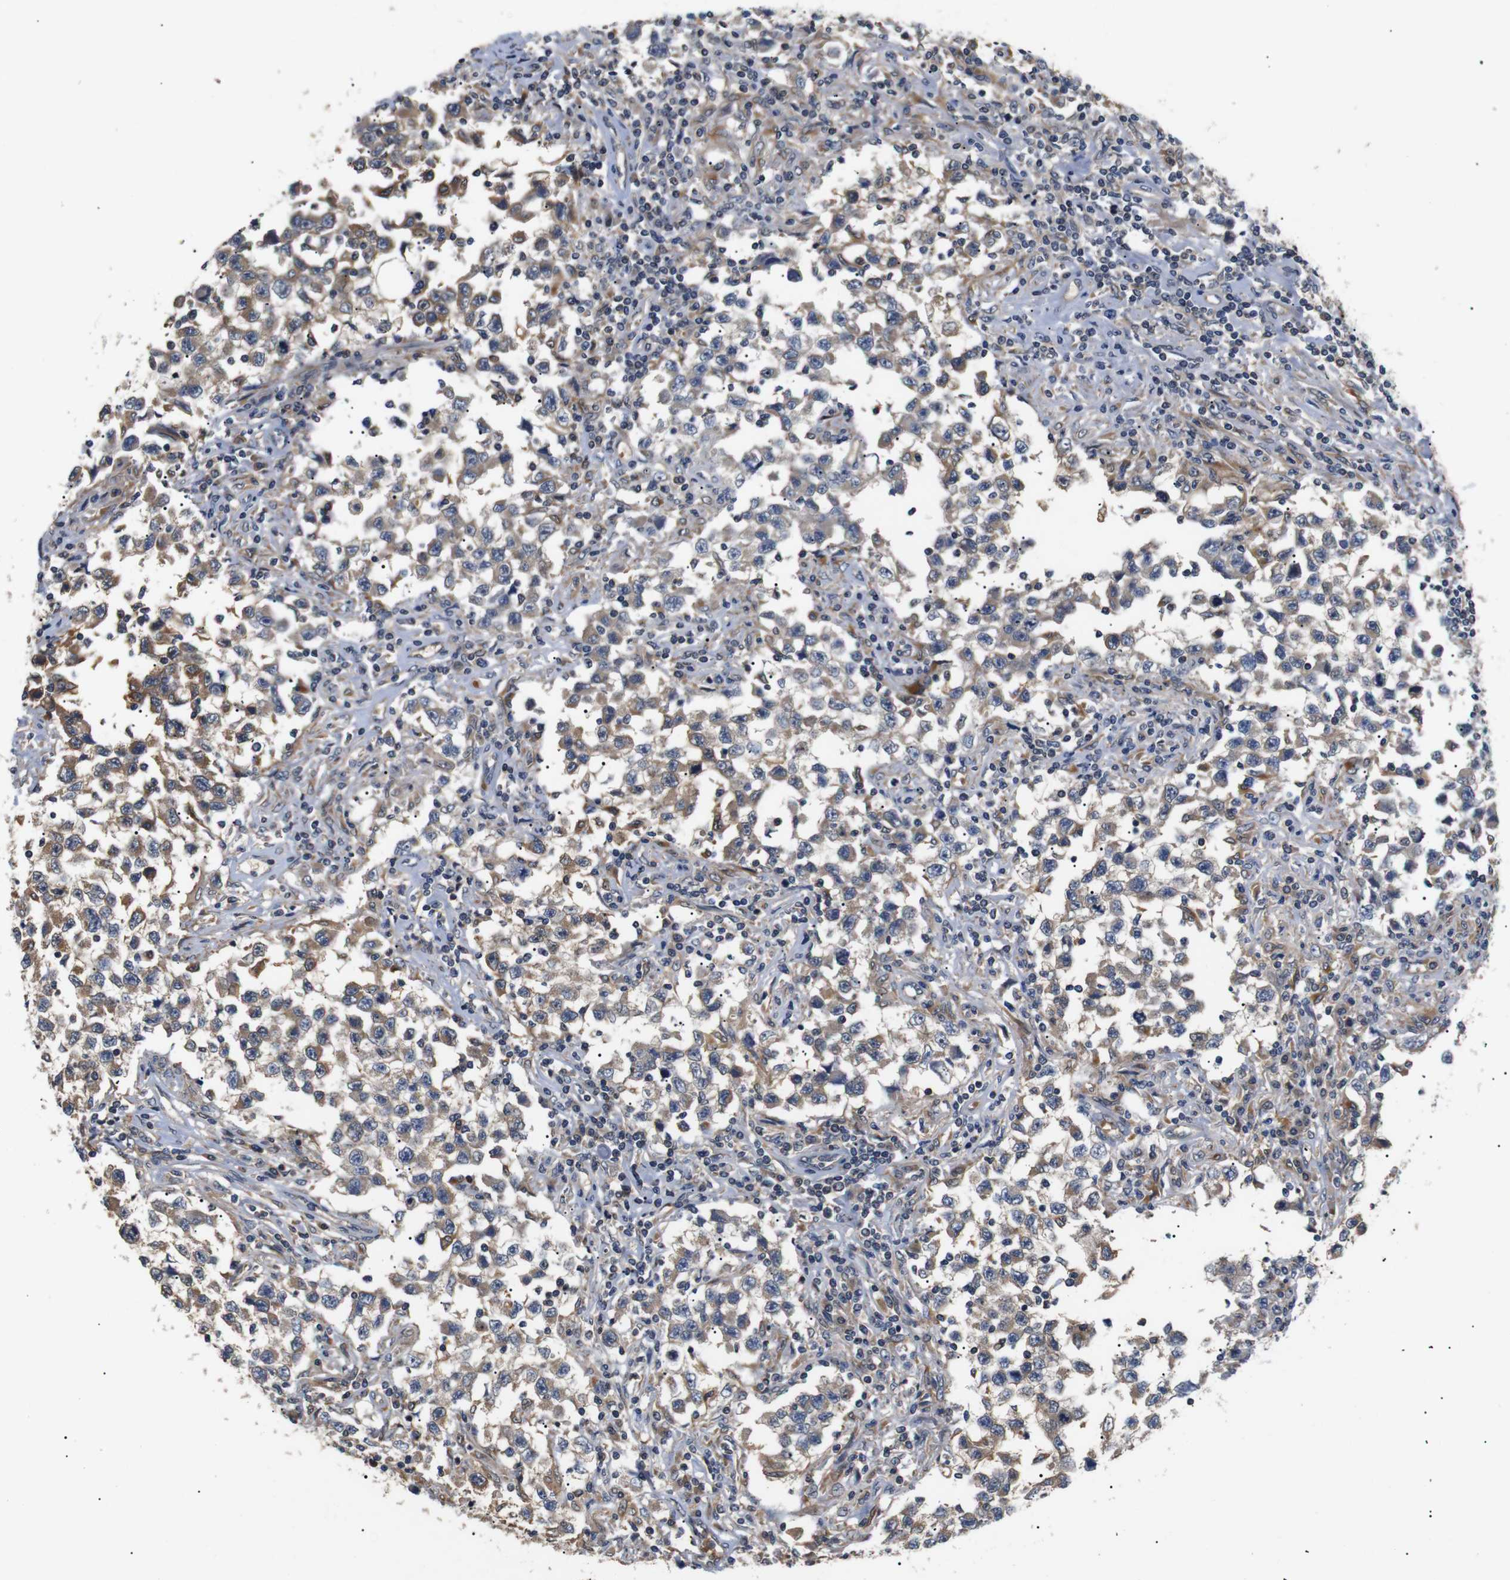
{"staining": {"intensity": "weak", "quantity": ">75%", "location": "cytoplasmic/membranous"}, "tissue": "testis cancer", "cell_type": "Tumor cells", "image_type": "cancer", "snomed": [{"axis": "morphology", "description": "Carcinoma, Embryonal, NOS"}, {"axis": "topography", "description": "Testis"}], "caption": "High-power microscopy captured an IHC photomicrograph of testis embryonal carcinoma, revealing weak cytoplasmic/membranous positivity in about >75% of tumor cells.", "gene": "DDR1", "patient": {"sex": "male", "age": 21}}